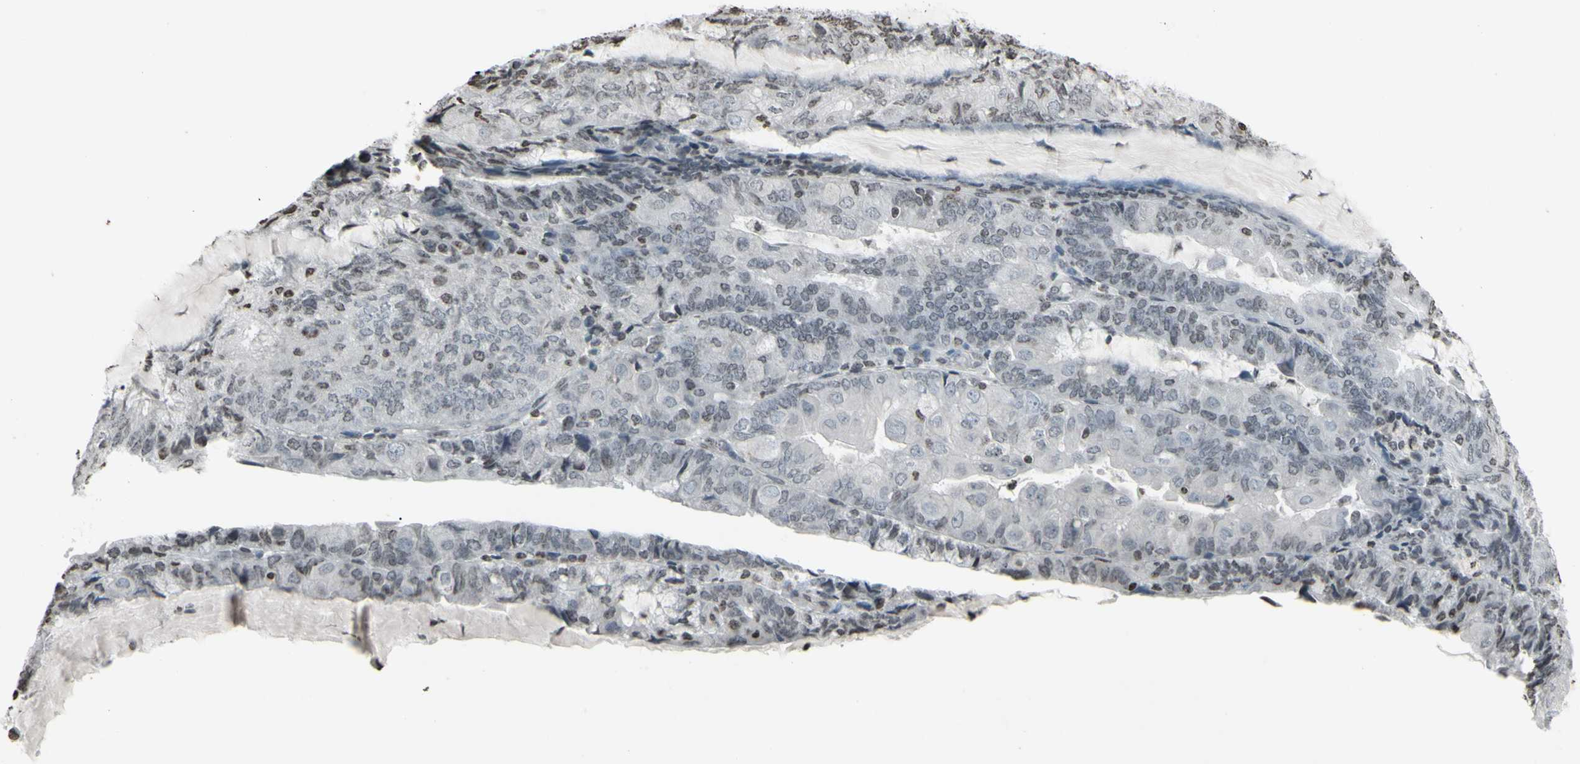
{"staining": {"intensity": "negative", "quantity": "none", "location": "none"}, "tissue": "endometrial cancer", "cell_type": "Tumor cells", "image_type": "cancer", "snomed": [{"axis": "morphology", "description": "Adenocarcinoma, NOS"}, {"axis": "topography", "description": "Endometrium"}], "caption": "There is no significant positivity in tumor cells of adenocarcinoma (endometrial).", "gene": "CD79B", "patient": {"sex": "female", "age": 81}}